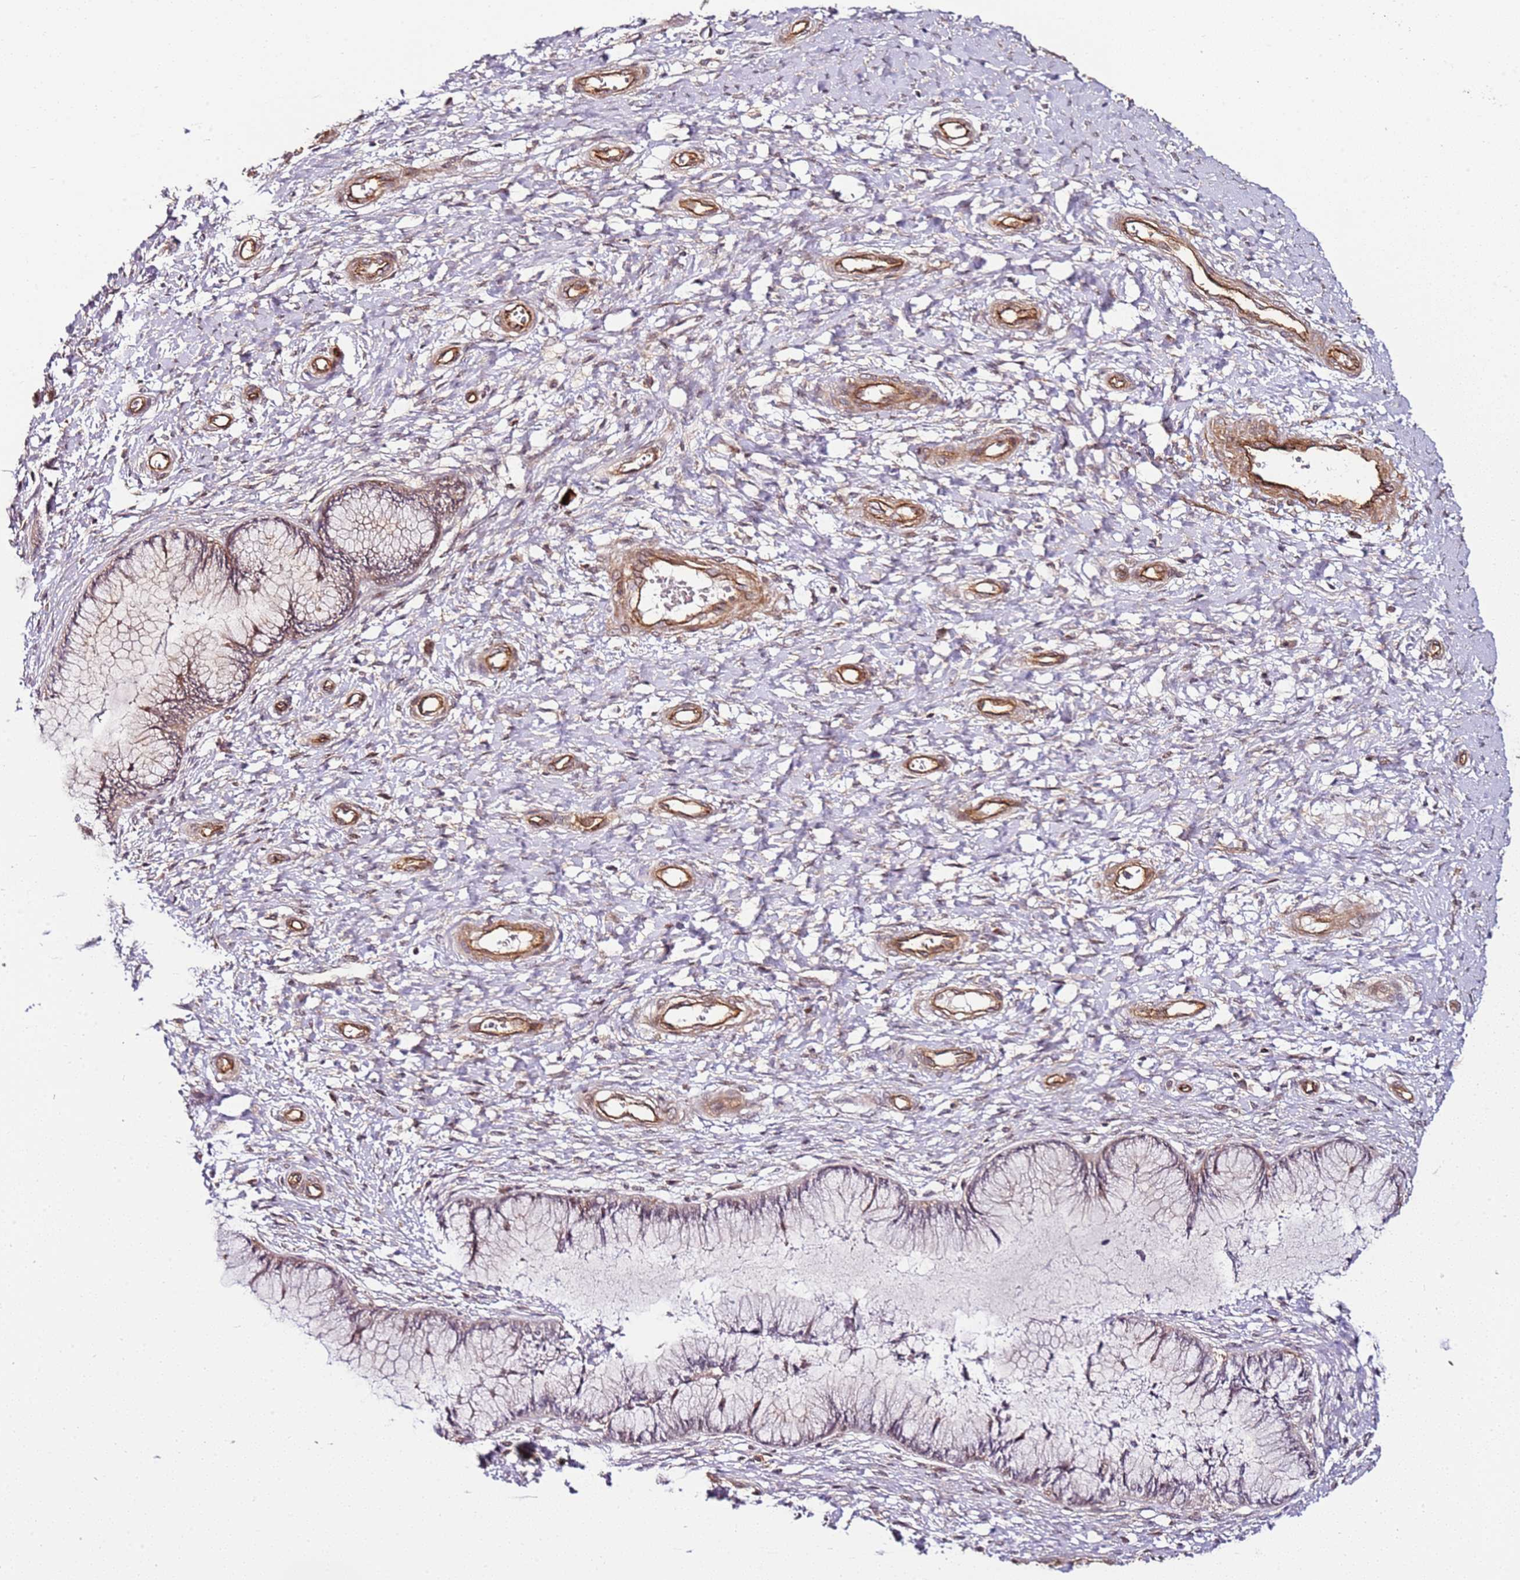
{"staining": {"intensity": "weak", "quantity": "25%-75%", "location": "cytoplasmic/membranous"}, "tissue": "cervix", "cell_type": "Glandular cells", "image_type": "normal", "snomed": [{"axis": "morphology", "description": "Normal tissue, NOS"}, {"axis": "topography", "description": "Cervix"}], "caption": "Unremarkable cervix displays weak cytoplasmic/membranous expression in approximately 25%-75% of glandular cells, visualized by immunohistochemistry. (brown staining indicates protein expression, while blue staining denotes nuclei).", "gene": "CCNYL1", "patient": {"sex": "female", "age": 33}}